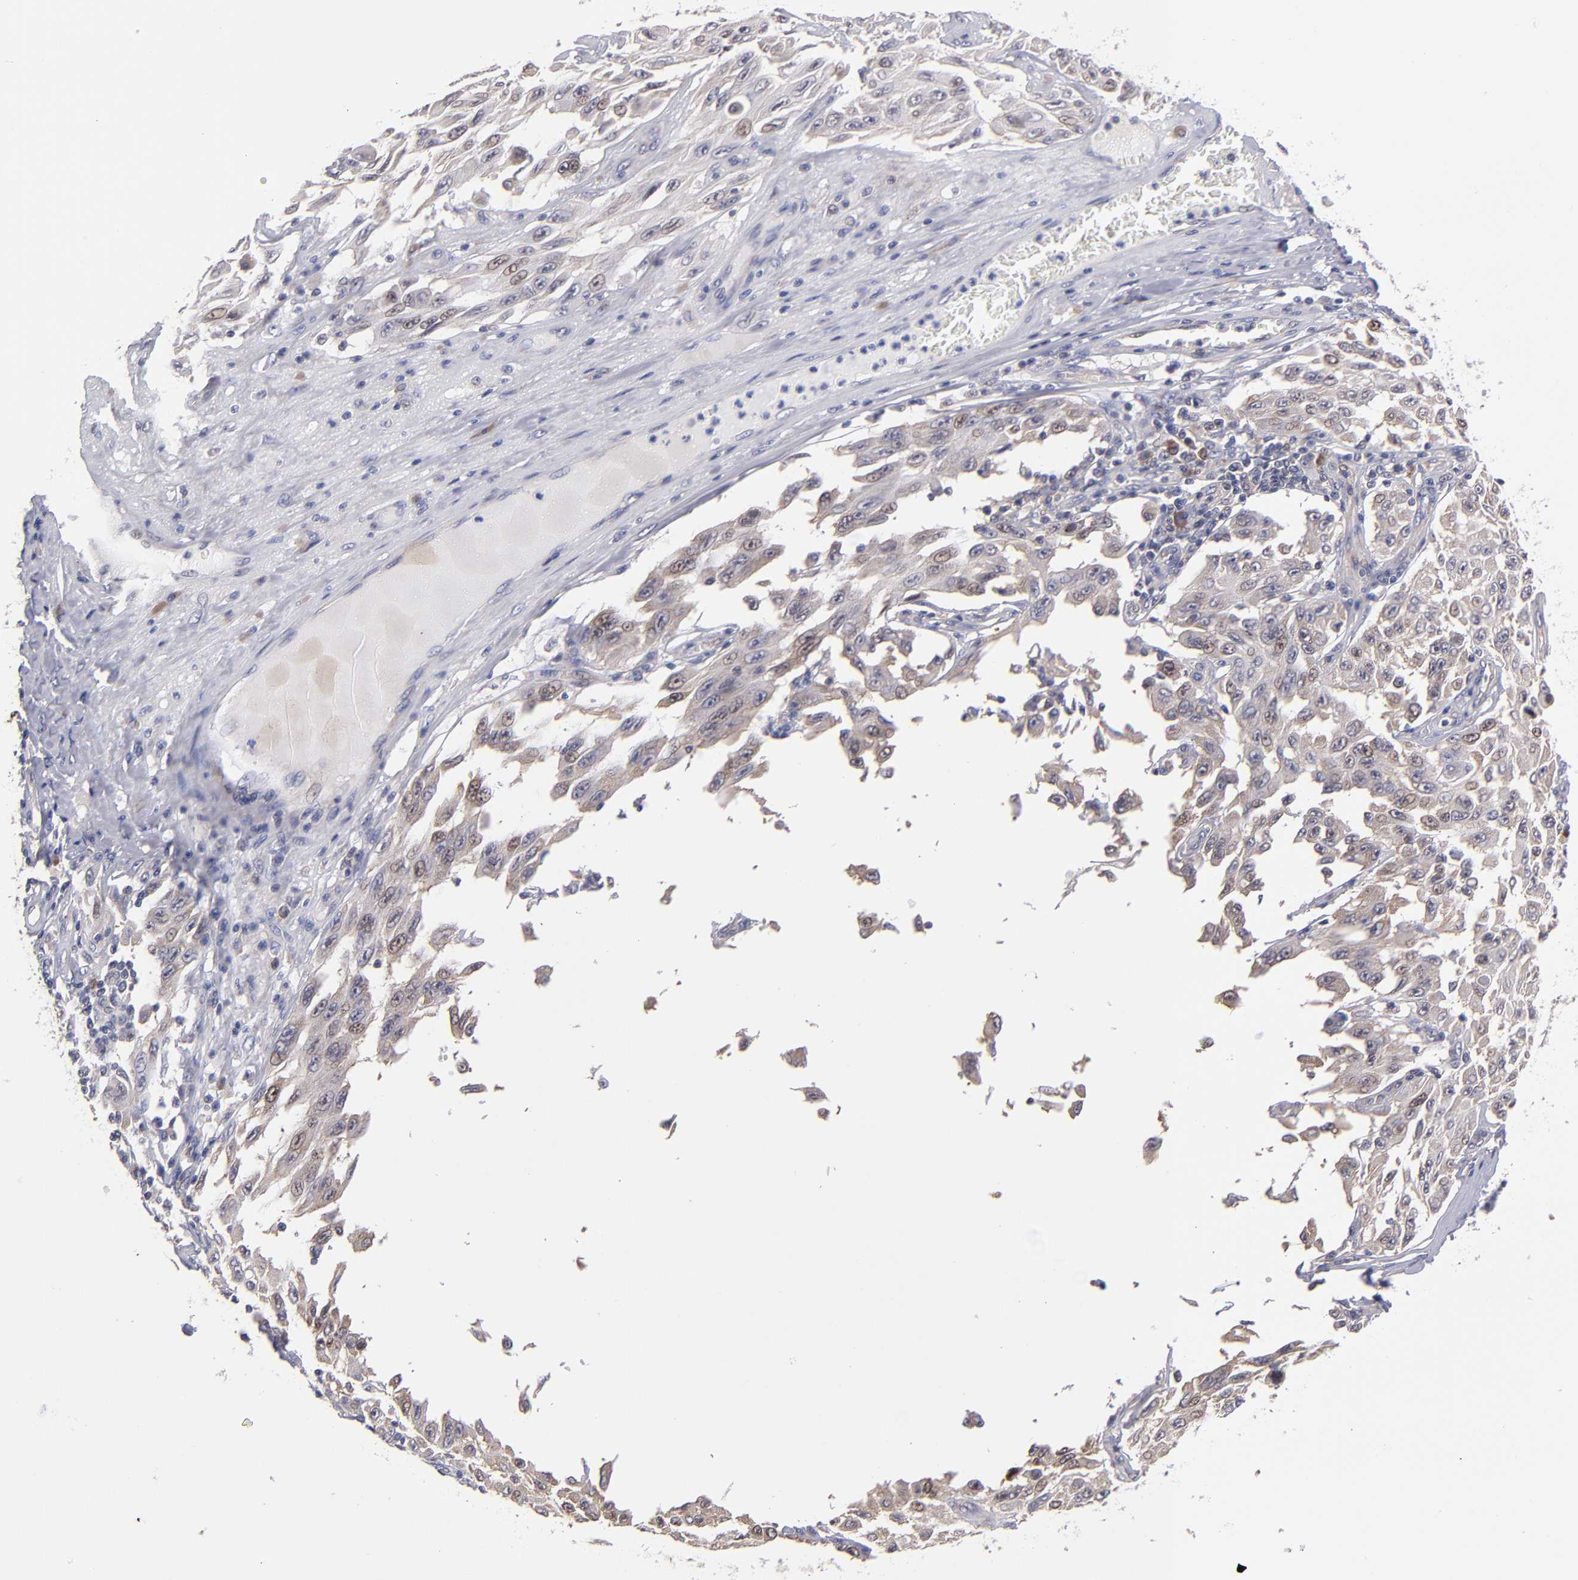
{"staining": {"intensity": "weak", "quantity": ">75%", "location": "cytoplasmic/membranous"}, "tissue": "melanoma", "cell_type": "Tumor cells", "image_type": "cancer", "snomed": [{"axis": "morphology", "description": "Malignant melanoma, NOS"}, {"axis": "topography", "description": "Skin"}], "caption": "A brown stain highlights weak cytoplasmic/membranous staining of a protein in melanoma tumor cells.", "gene": "EIF3L", "patient": {"sex": "male", "age": 30}}